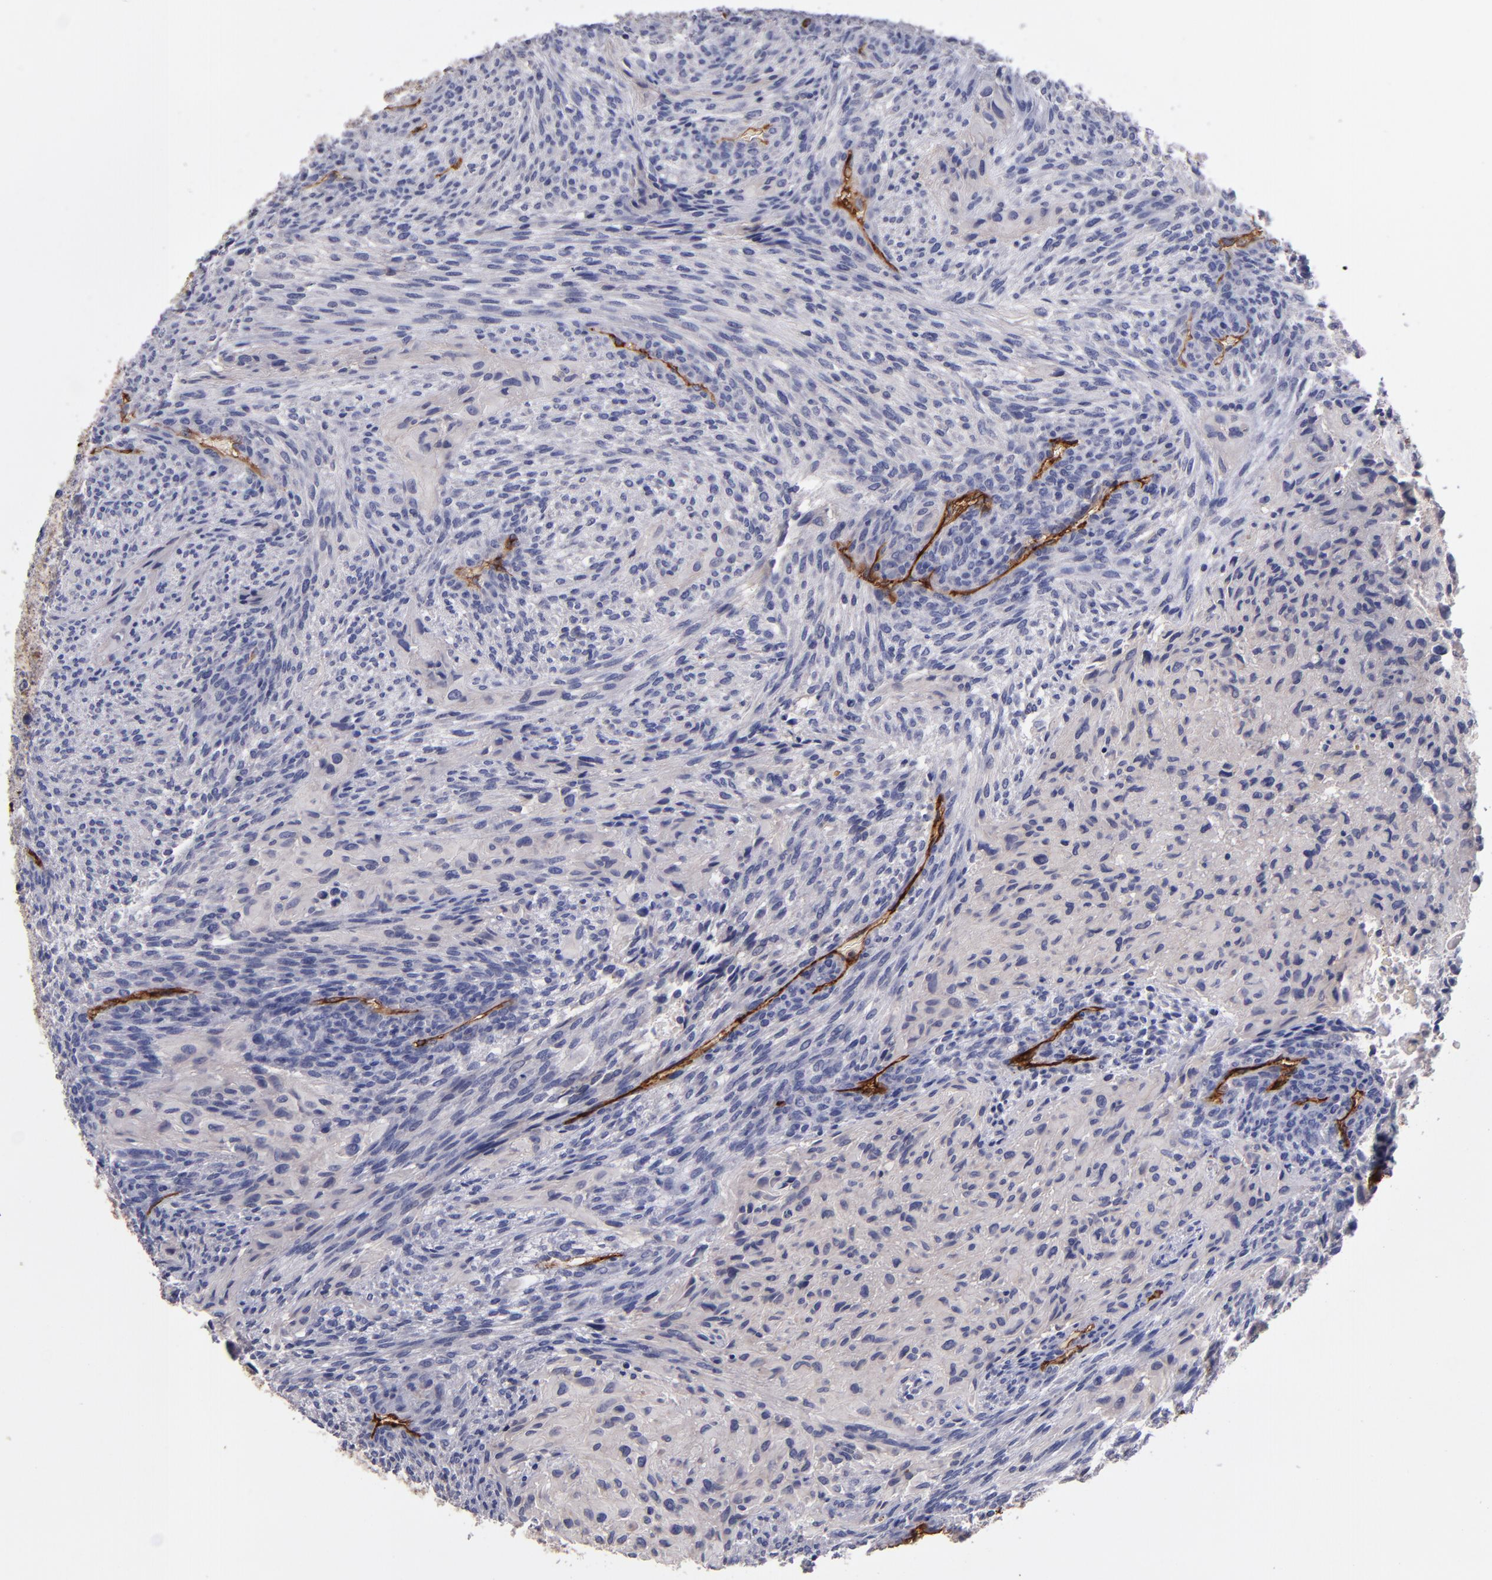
{"staining": {"intensity": "negative", "quantity": "none", "location": "none"}, "tissue": "glioma", "cell_type": "Tumor cells", "image_type": "cancer", "snomed": [{"axis": "morphology", "description": "Glioma, malignant, High grade"}, {"axis": "topography", "description": "Cerebral cortex"}], "caption": "Glioma was stained to show a protein in brown. There is no significant expression in tumor cells. (Immunohistochemistry, brightfield microscopy, high magnification).", "gene": "CLDN5", "patient": {"sex": "female", "age": 55}}